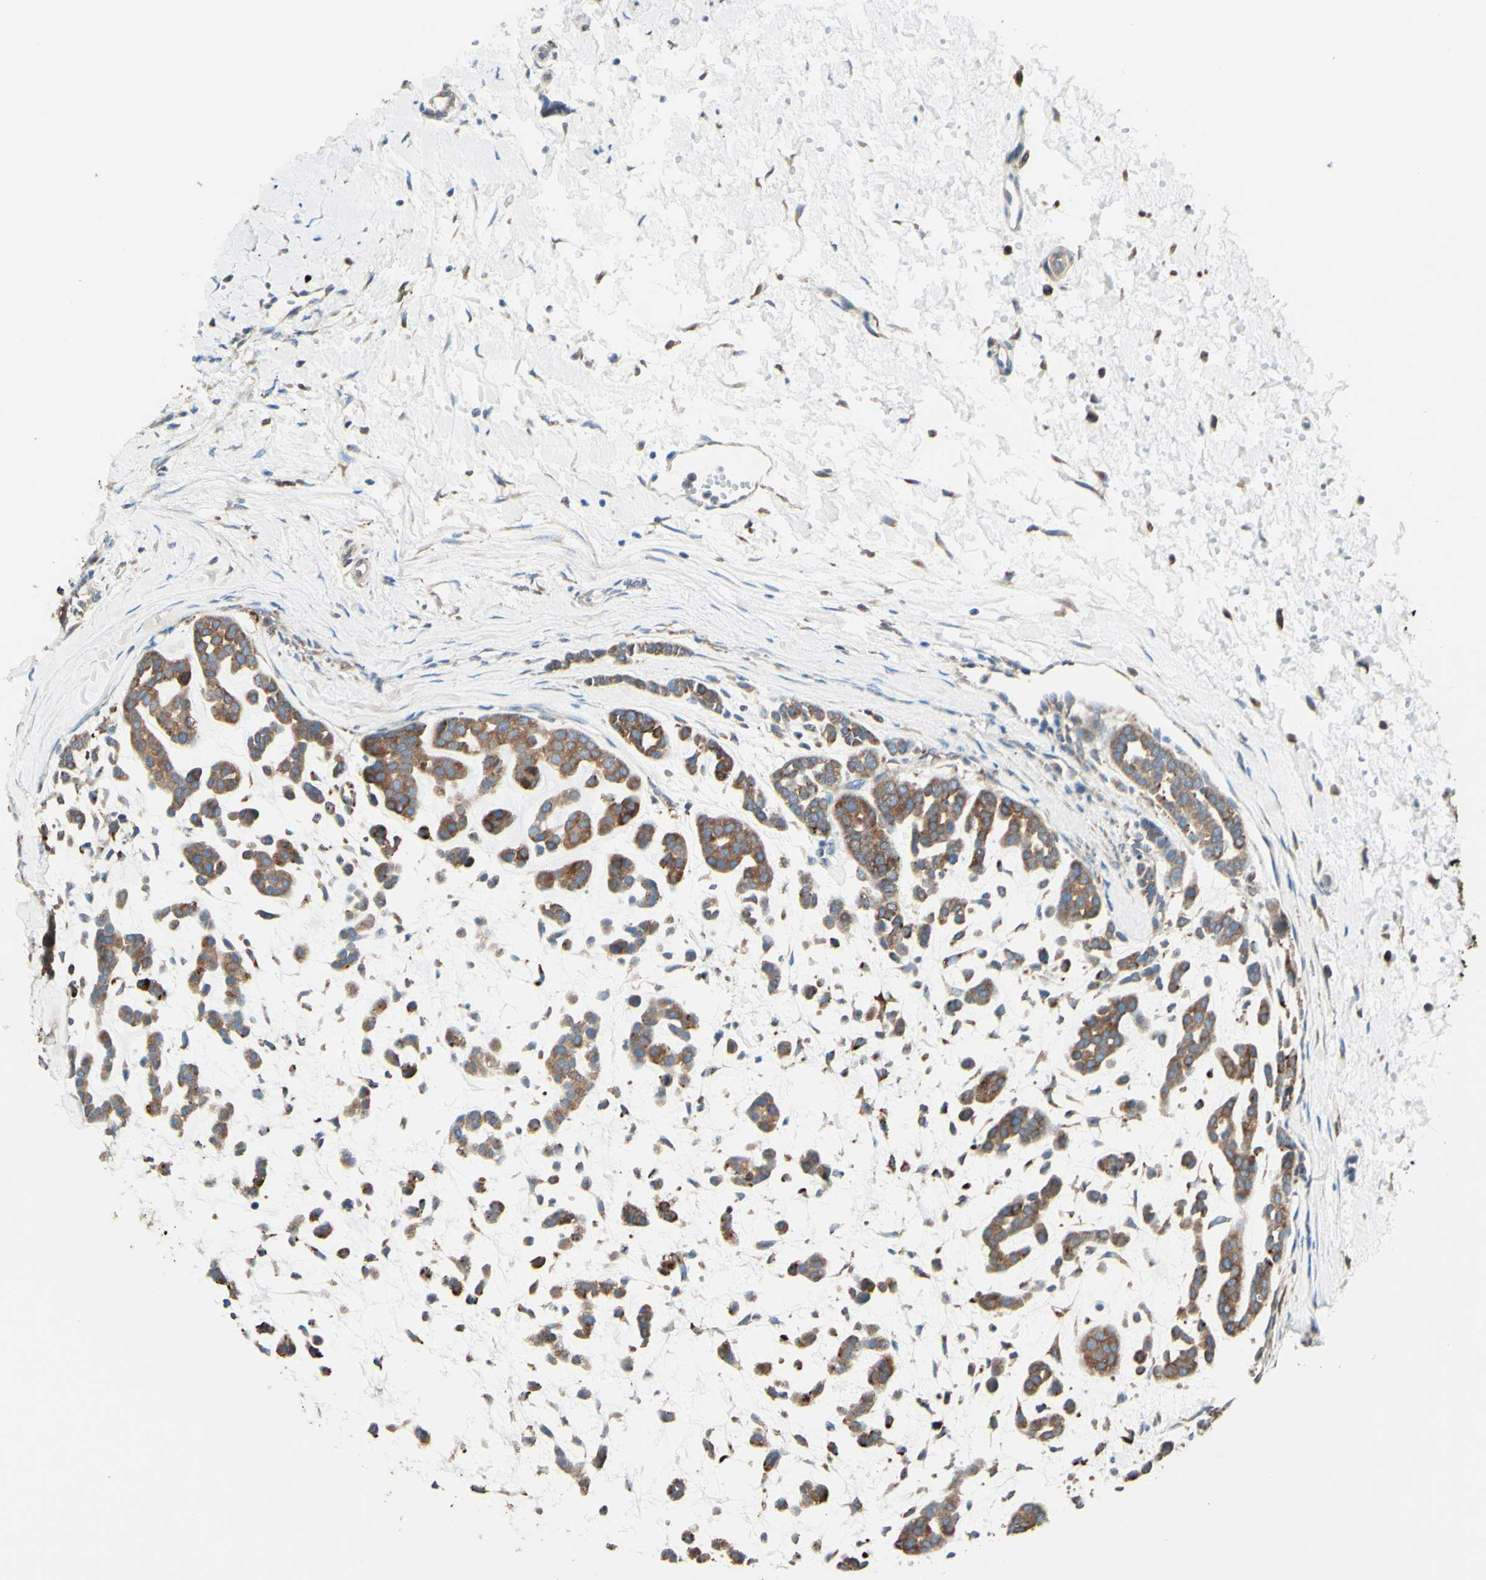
{"staining": {"intensity": "moderate", "quantity": ">75%", "location": "cytoplasmic/membranous"}, "tissue": "head and neck cancer", "cell_type": "Tumor cells", "image_type": "cancer", "snomed": [{"axis": "morphology", "description": "Adenocarcinoma, NOS"}, {"axis": "morphology", "description": "Adenoma, NOS"}, {"axis": "topography", "description": "Head-Neck"}], "caption": "Immunohistochemical staining of head and neck adenoma reveals moderate cytoplasmic/membranous protein staining in about >75% of tumor cells. The staining is performed using DAB brown chromogen to label protein expression. The nuclei are counter-stained blue using hematoxylin.", "gene": "DNAJB11", "patient": {"sex": "female", "age": 55}}